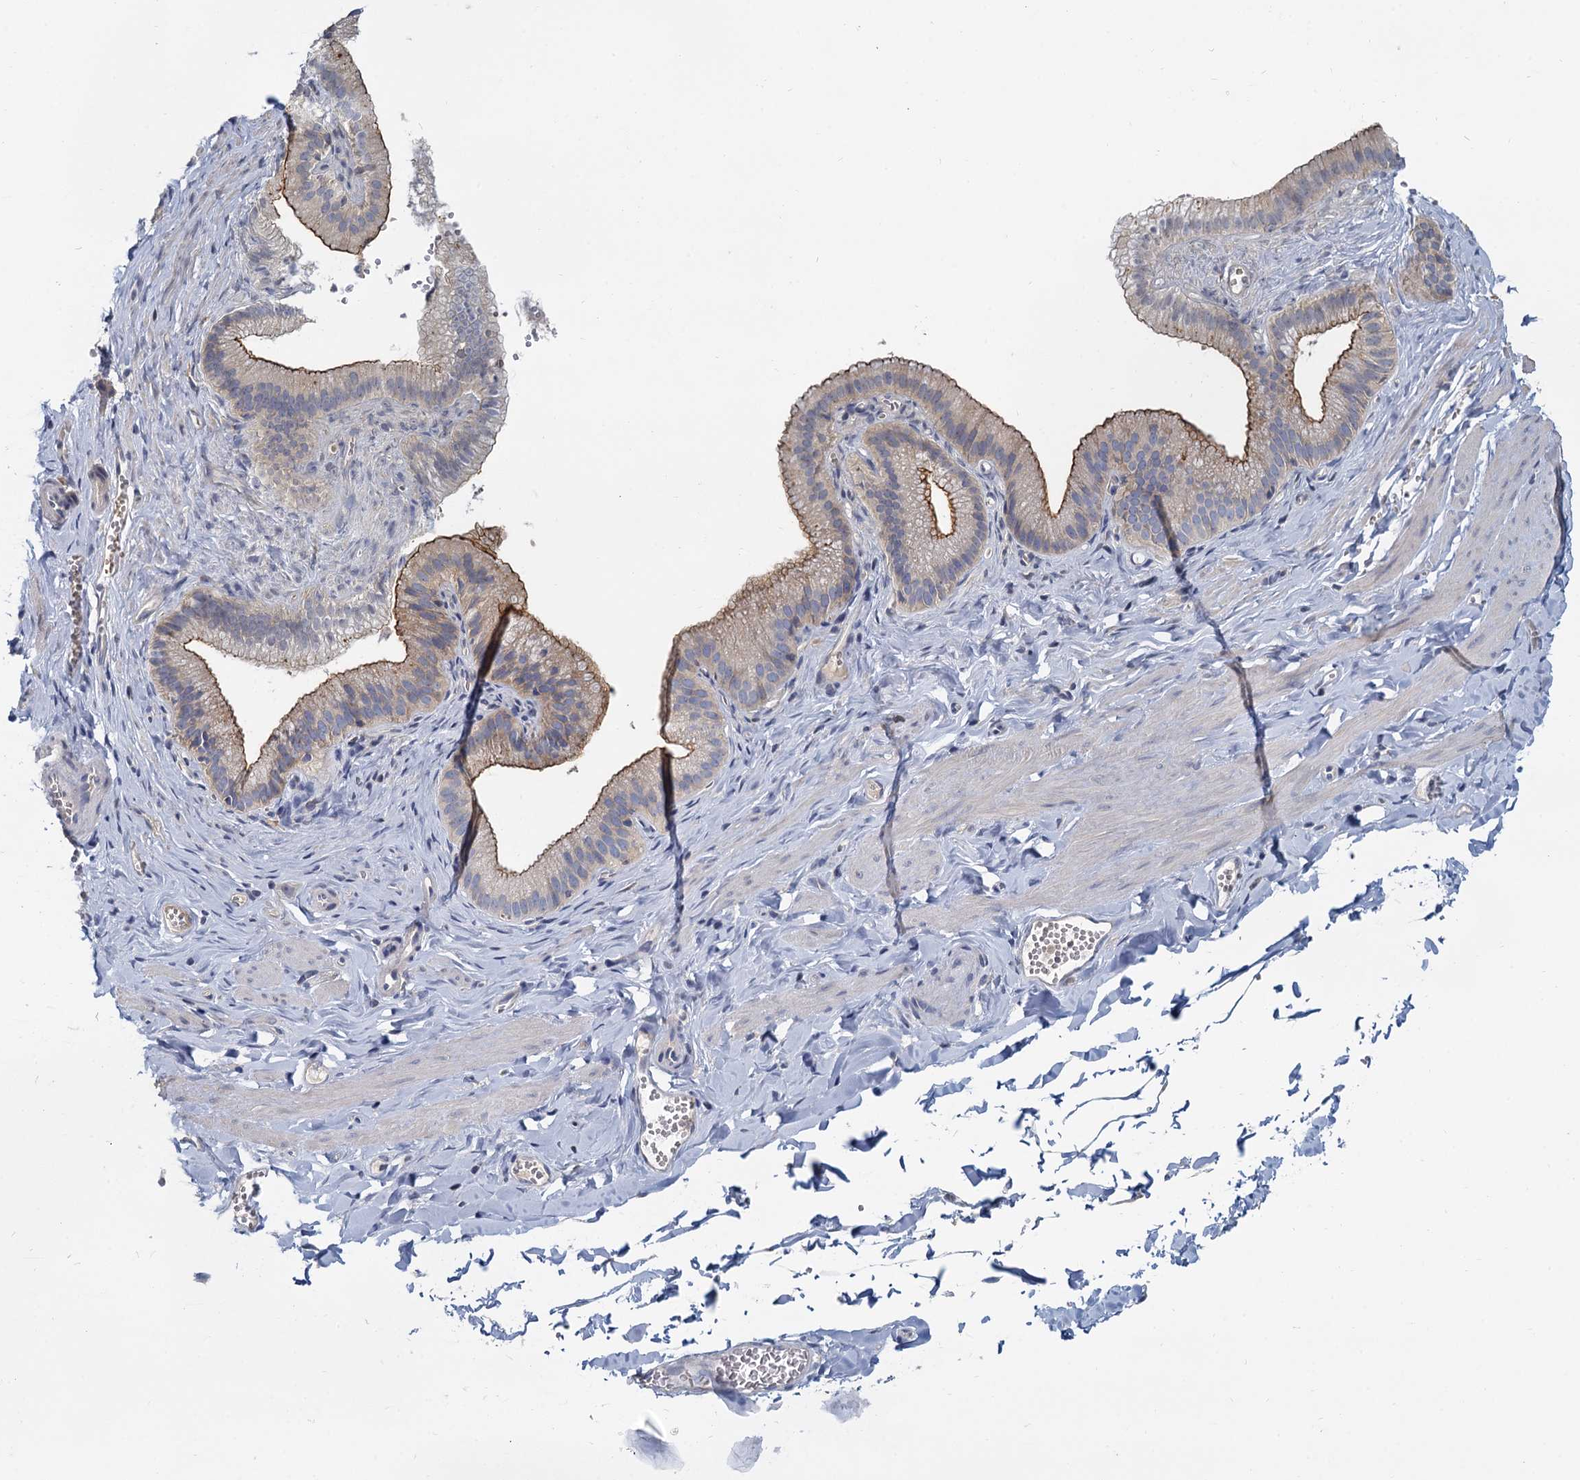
{"staining": {"intensity": "negative", "quantity": "none", "location": "none"}, "tissue": "adipose tissue", "cell_type": "Adipocytes", "image_type": "normal", "snomed": [{"axis": "morphology", "description": "Normal tissue, NOS"}, {"axis": "topography", "description": "Gallbladder"}, {"axis": "topography", "description": "Peripheral nerve tissue"}], "caption": "Protein analysis of unremarkable adipose tissue exhibits no significant expression in adipocytes. (Brightfield microscopy of DAB (3,3'-diaminobenzidine) immunohistochemistry (IHC) at high magnification).", "gene": "ACSM3", "patient": {"sex": "male", "age": 38}}